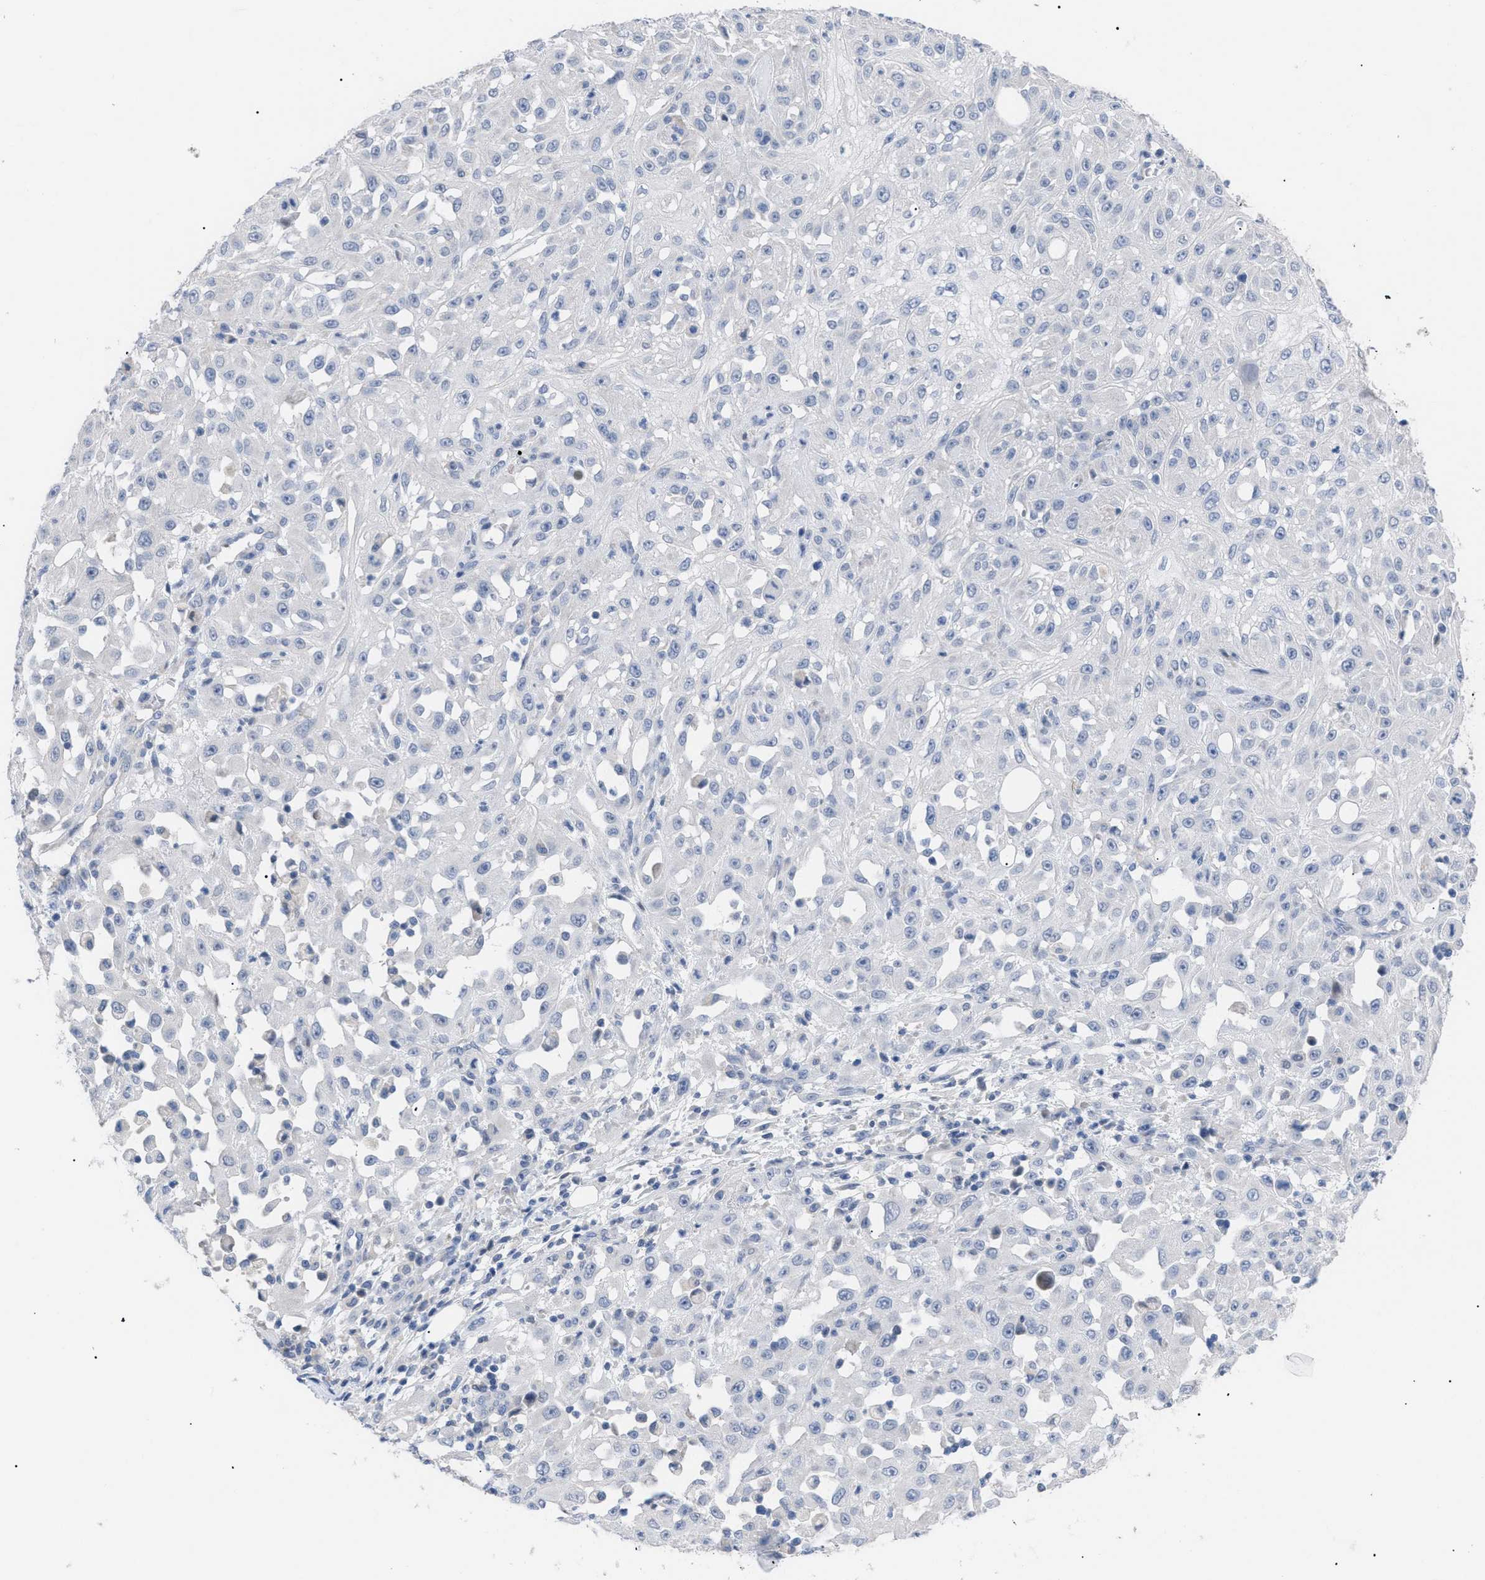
{"staining": {"intensity": "negative", "quantity": "none", "location": "none"}, "tissue": "skin cancer", "cell_type": "Tumor cells", "image_type": "cancer", "snomed": [{"axis": "morphology", "description": "Squamous cell carcinoma, NOS"}, {"axis": "morphology", "description": "Squamous cell carcinoma, metastatic, NOS"}, {"axis": "topography", "description": "Skin"}, {"axis": "topography", "description": "Lymph node"}], "caption": "Tumor cells show no significant protein staining in skin squamous cell carcinoma.", "gene": "CAV3", "patient": {"sex": "male", "age": 75}}